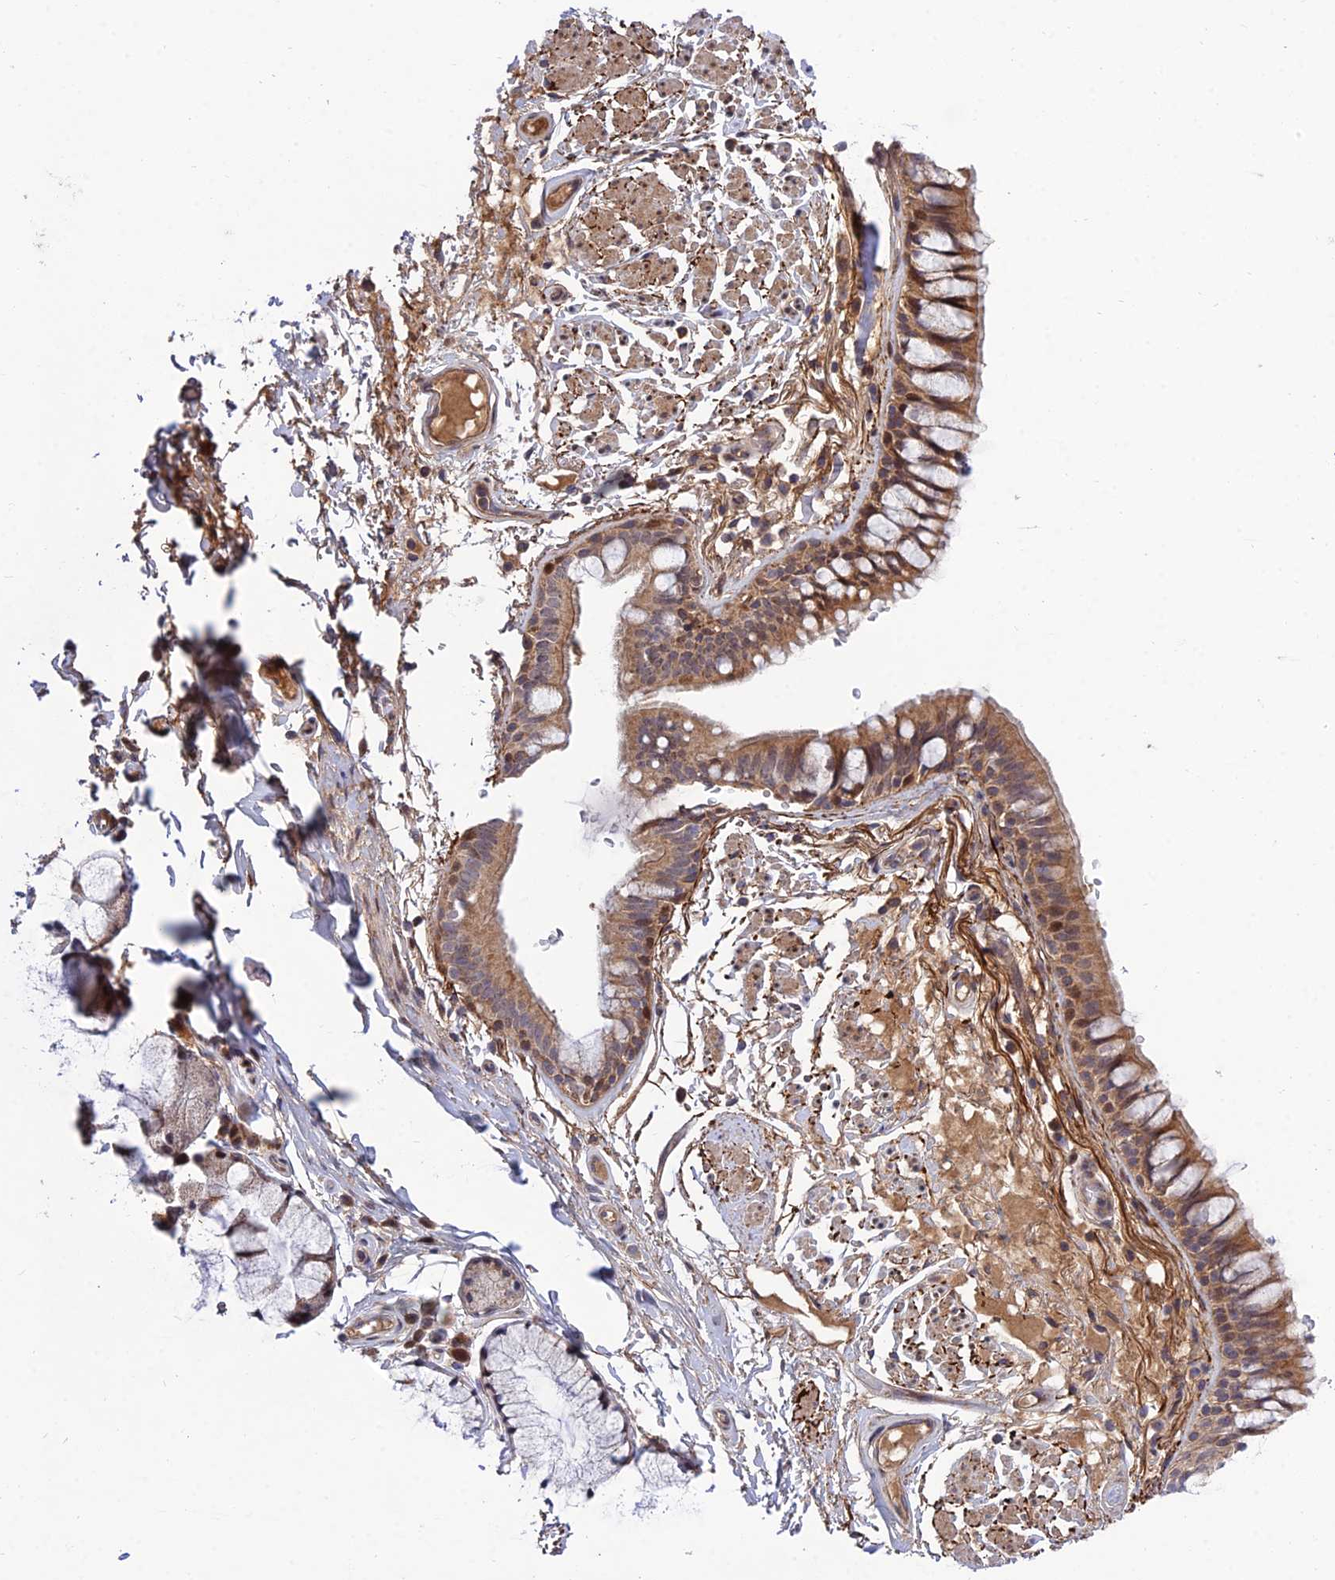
{"staining": {"intensity": "moderate", "quantity": ">75%", "location": "cytoplasmic/membranous"}, "tissue": "bronchus", "cell_type": "Respiratory epithelial cells", "image_type": "normal", "snomed": [{"axis": "morphology", "description": "Normal tissue, NOS"}, {"axis": "topography", "description": "Bronchus"}], "caption": "This is an image of immunohistochemistry staining of normal bronchus, which shows moderate expression in the cytoplasmic/membranous of respiratory epithelial cells.", "gene": "PLEKHG2", "patient": {"sex": "male", "age": 70}}